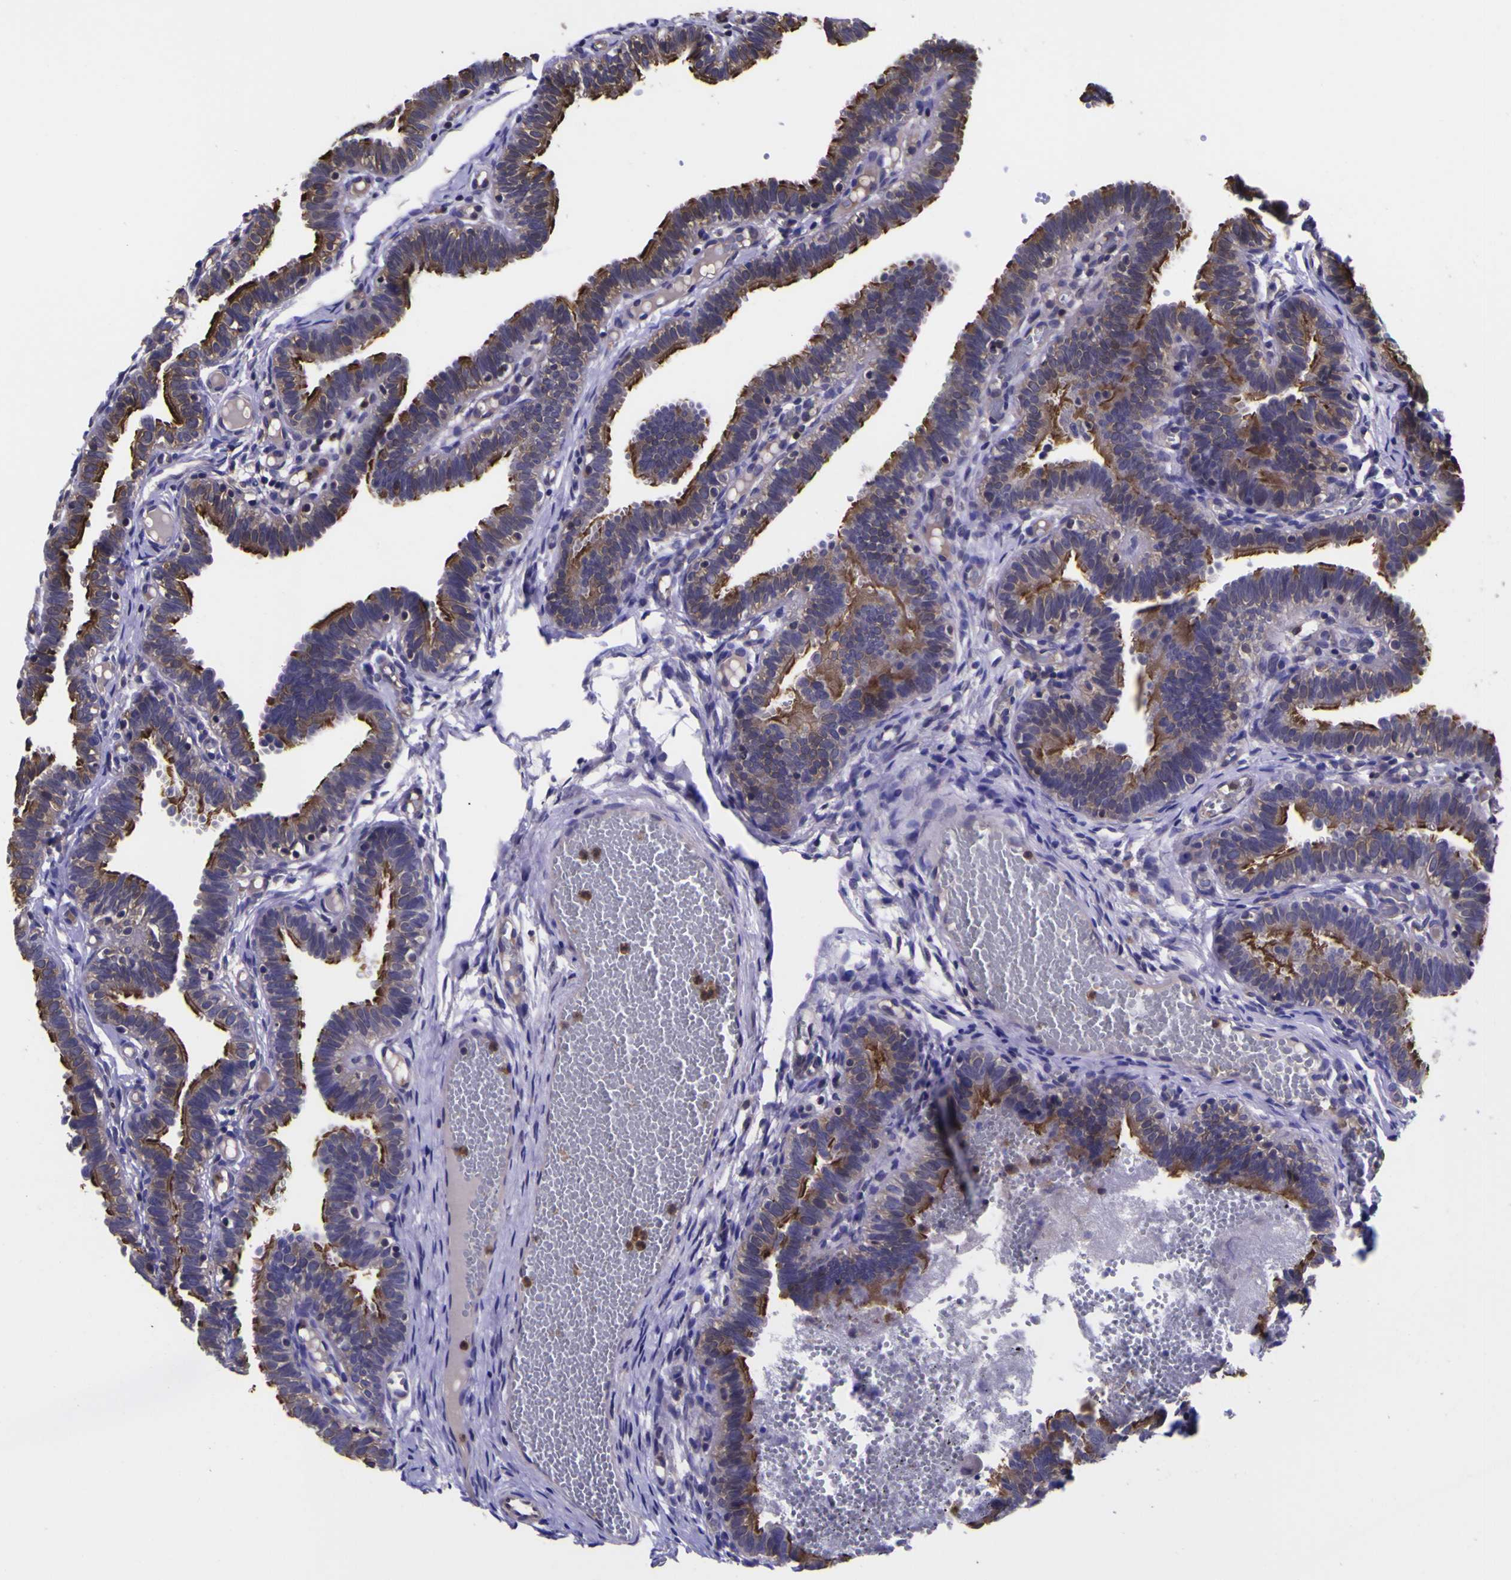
{"staining": {"intensity": "strong", "quantity": "<25%", "location": "cytoplasmic/membranous"}, "tissue": "fallopian tube", "cell_type": "Glandular cells", "image_type": "normal", "snomed": [{"axis": "morphology", "description": "Normal tissue, NOS"}, {"axis": "topography", "description": "Fallopian tube"}, {"axis": "topography", "description": "Placenta"}], "caption": "This micrograph shows benign fallopian tube stained with immunohistochemistry to label a protein in brown. The cytoplasmic/membranous of glandular cells show strong positivity for the protein. Nuclei are counter-stained blue.", "gene": "MAPK14", "patient": {"sex": "female", "age": 34}}